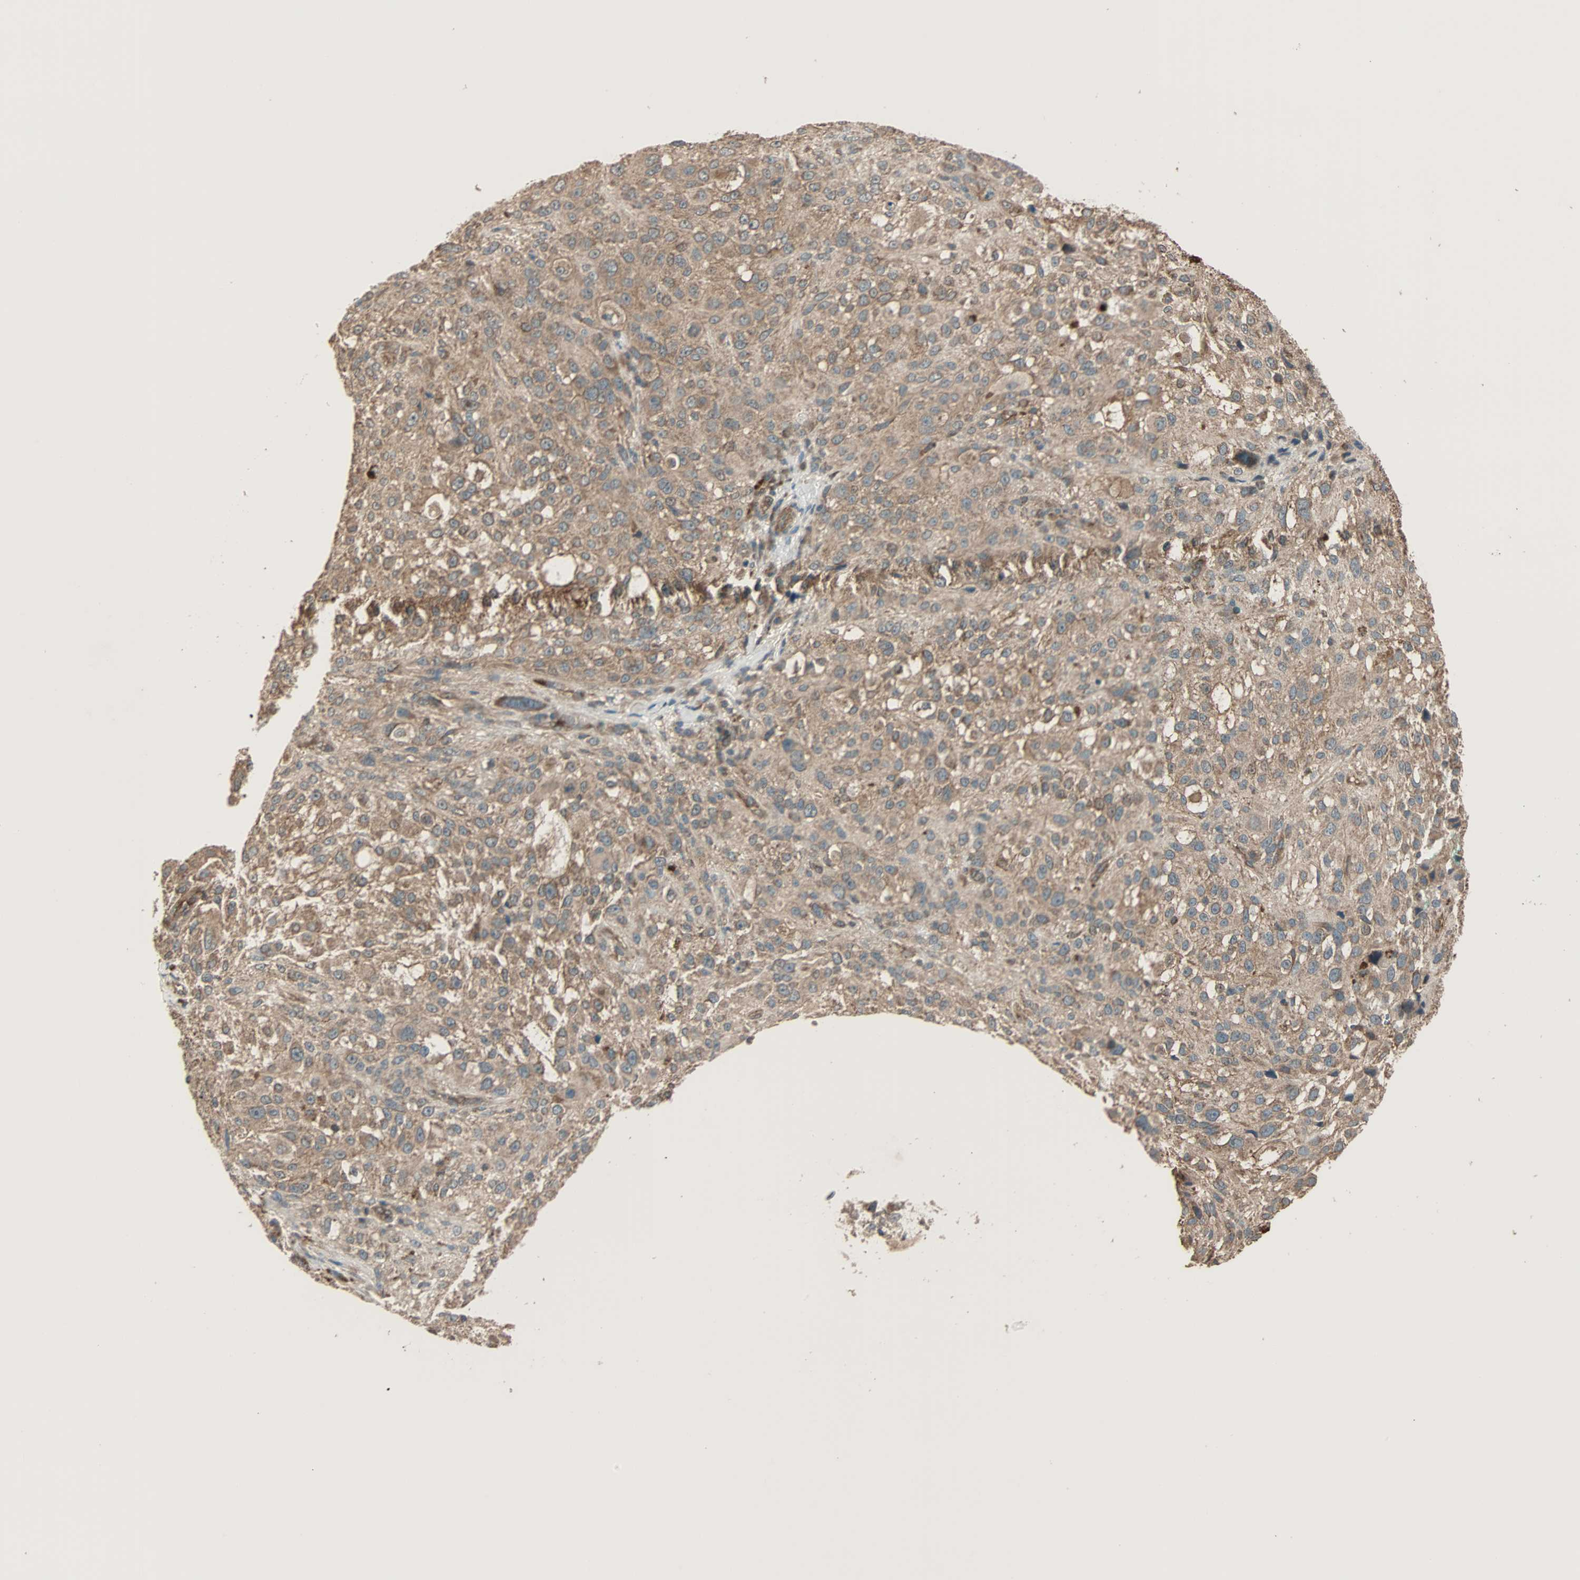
{"staining": {"intensity": "weak", "quantity": ">75%", "location": "cytoplasmic/membranous"}, "tissue": "melanoma", "cell_type": "Tumor cells", "image_type": "cancer", "snomed": [{"axis": "morphology", "description": "Necrosis, NOS"}, {"axis": "morphology", "description": "Malignant melanoma, NOS"}, {"axis": "topography", "description": "Skin"}], "caption": "Immunohistochemistry (IHC) staining of melanoma, which shows low levels of weak cytoplasmic/membranous staining in approximately >75% of tumor cells indicating weak cytoplasmic/membranous protein expression. The staining was performed using DAB (brown) for protein detection and nuclei were counterstained in hematoxylin (blue).", "gene": "MAP3K21", "patient": {"sex": "female", "age": 87}}